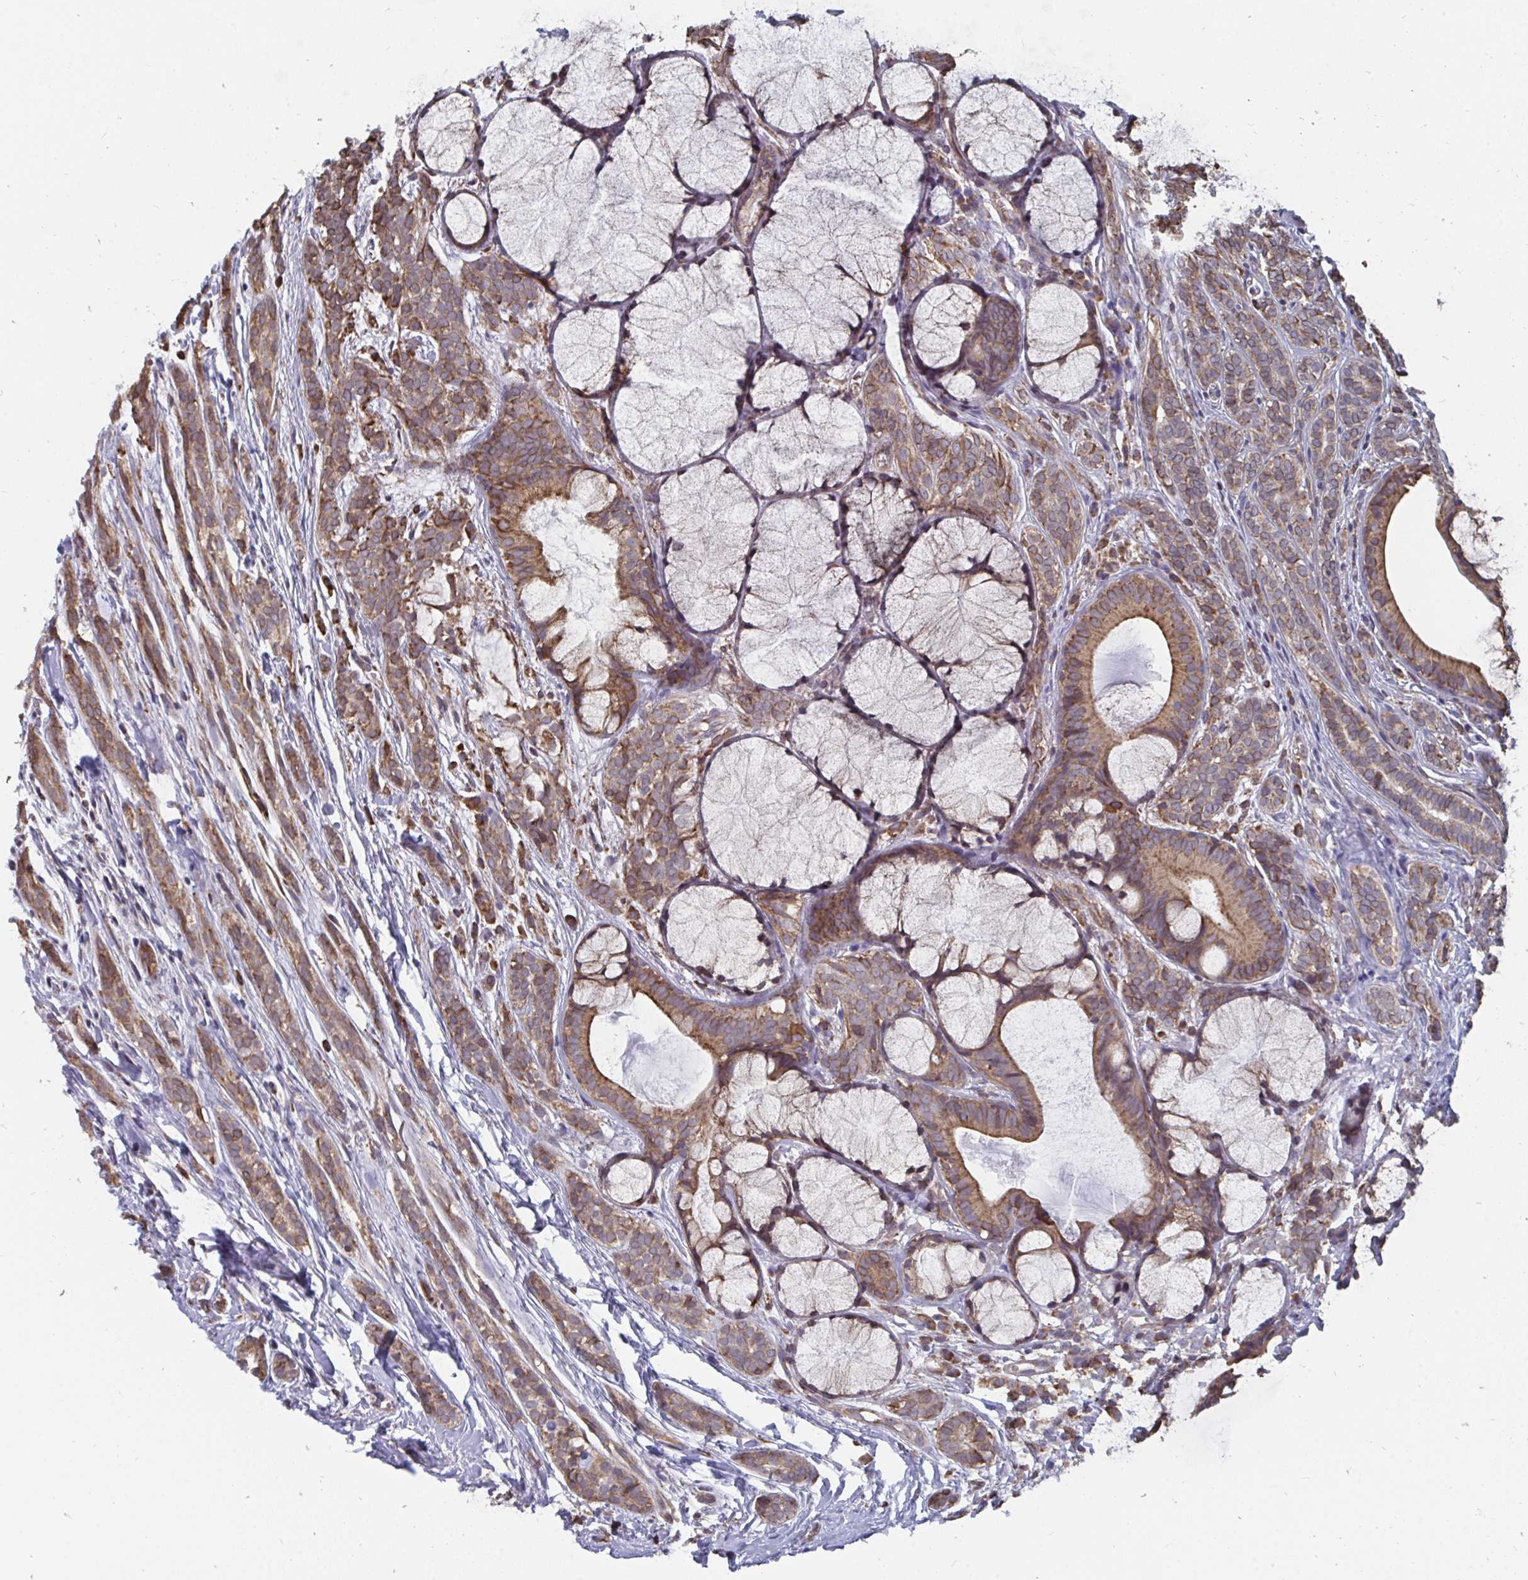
{"staining": {"intensity": "moderate", "quantity": ">75%", "location": "cytoplasmic/membranous"}, "tissue": "head and neck cancer", "cell_type": "Tumor cells", "image_type": "cancer", "snomed": [{"axis": "morphology", "description": "Adenocarcinoma, NOS"}, {"axis": "topography", "description": "Head-Neck"}], "caption": "A brown stain highlights moderate cytoplasmic/membranous staining of a protein in adenocarcinoma (head and neck) tumor cells. (IHC, brightfield microscopy, high magnification).", "gene": "ELAVL1", "patient": {"sex": "female", "age": 57}}